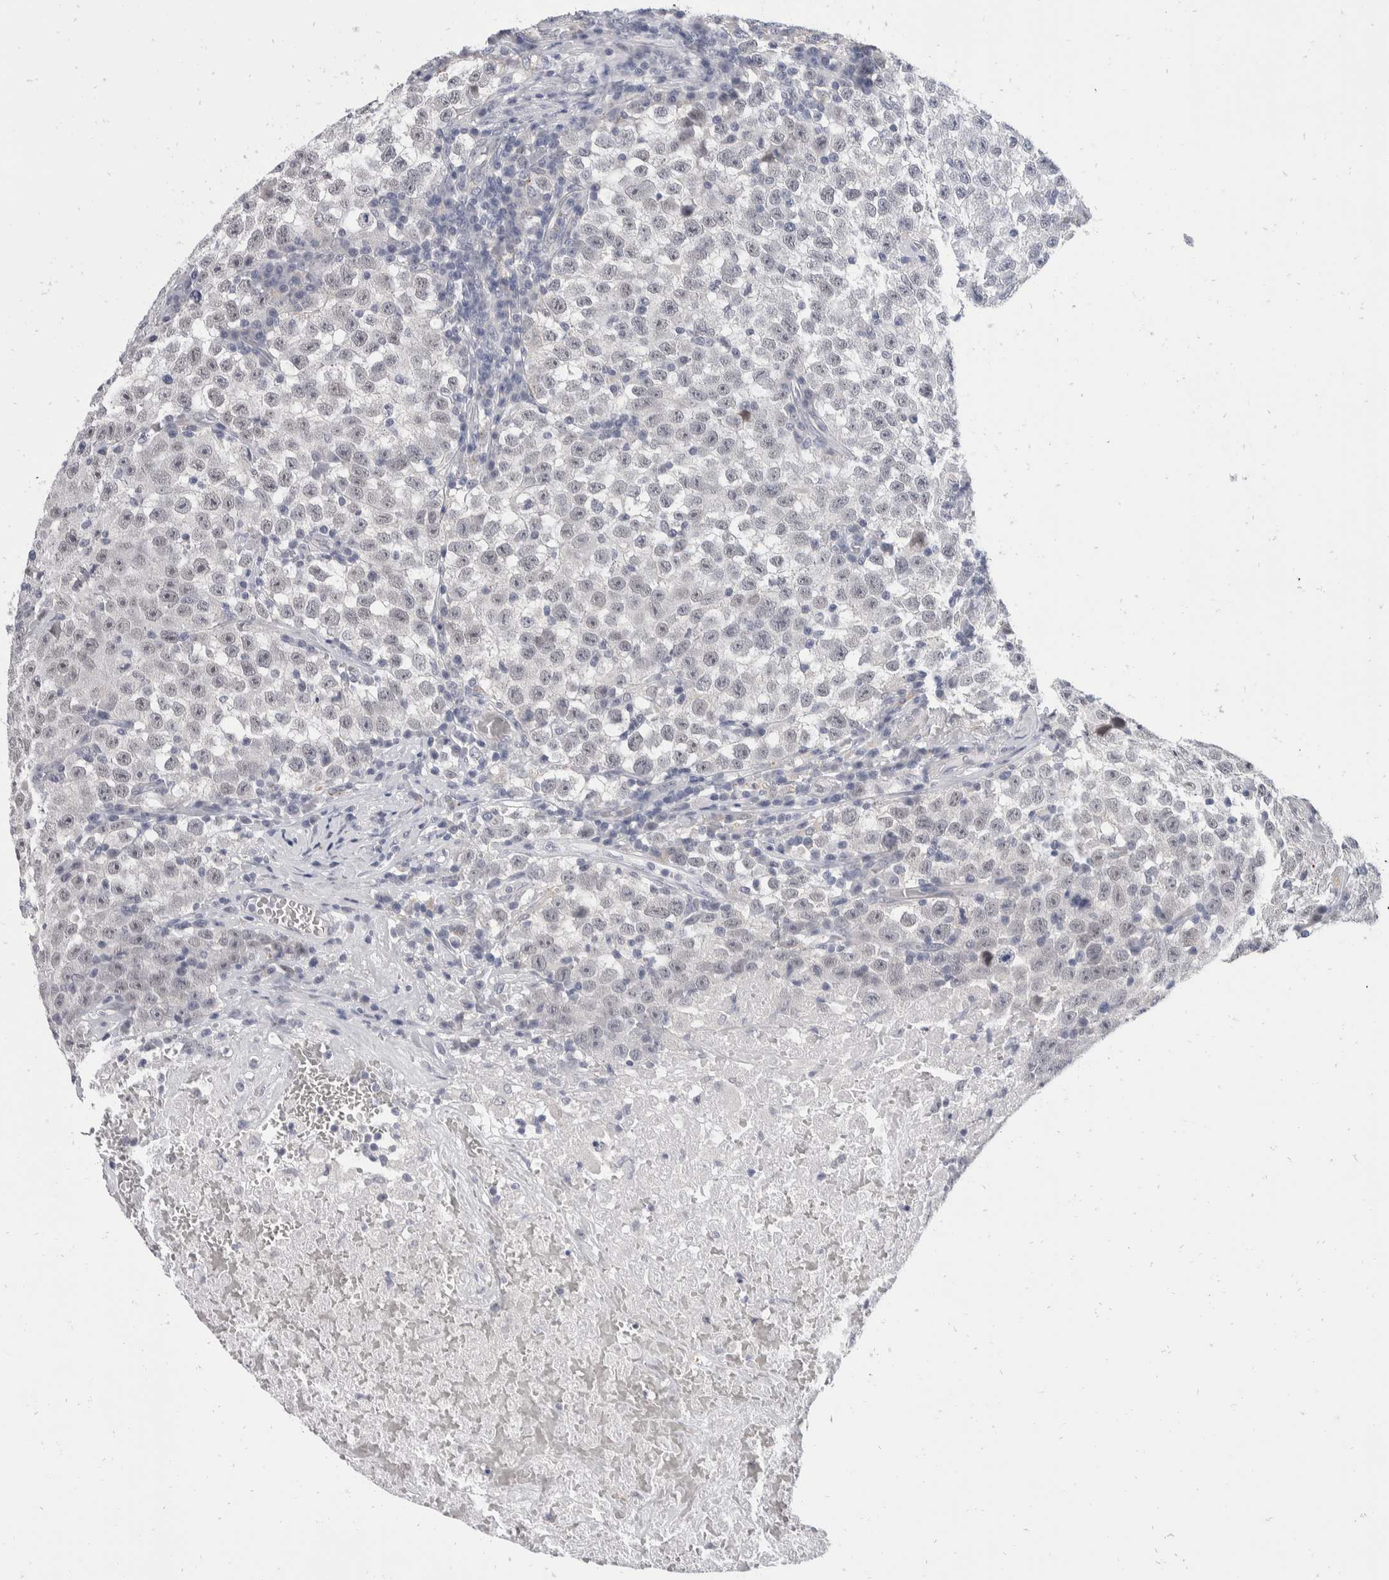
{"staining": {"intensity": "negative", "quantity": "none", "location": "none"}, "tissue": "testis cancer", "cell_type": "Tumor cells", "image_type": "cancer", "snomed": [{"axis": "morphology", "description": "Seminoma, NOS"}, {"axis": "topography", "description": "Testis"}], "caption": "IHC of human testis cancer (seminoma) reveals no staining in tumor cells.", "gene": "CATSPERD", "patient": {"sex": "male", "age": 22}}